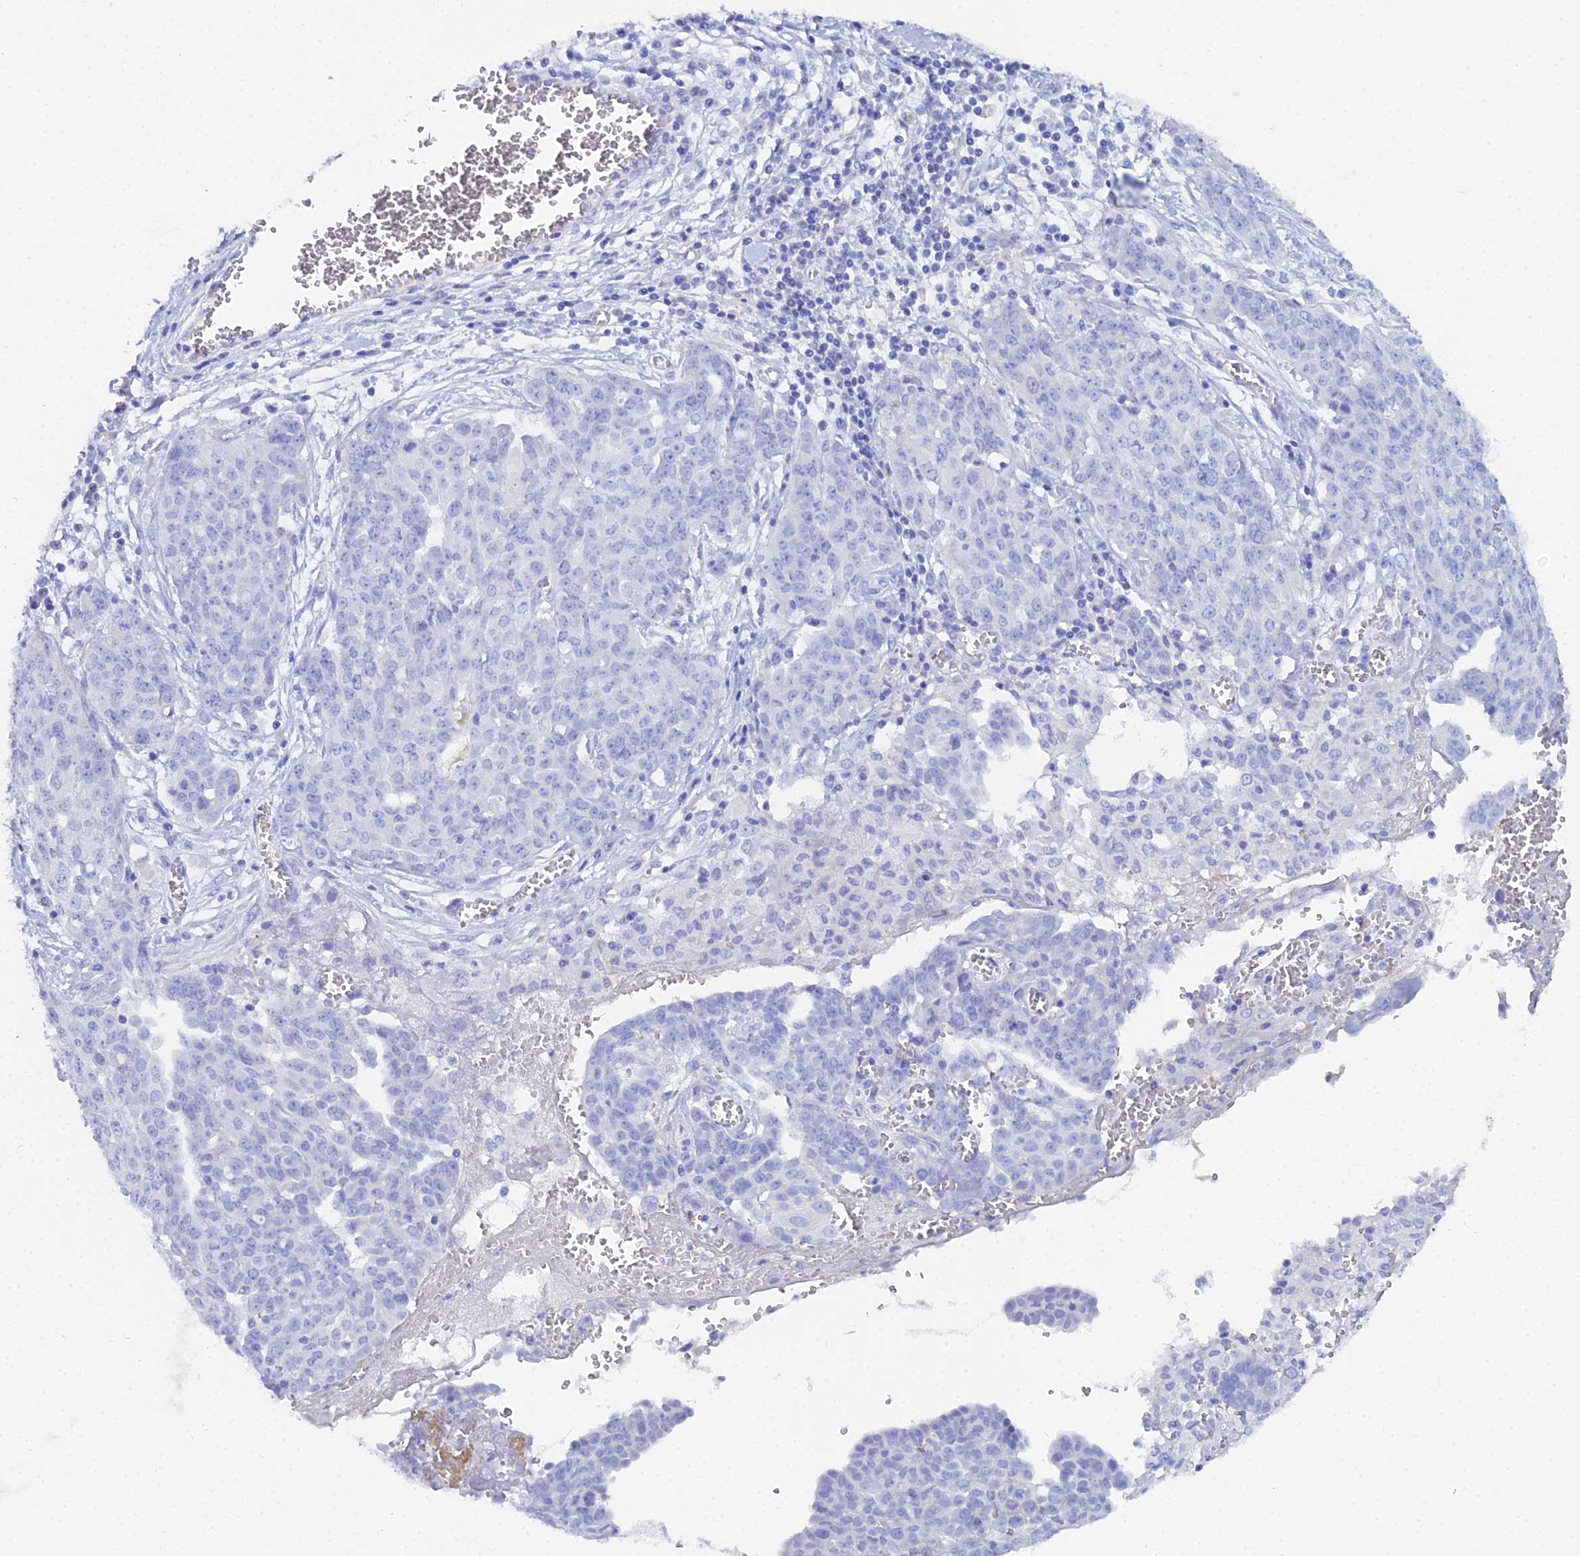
{"staining": {"intensity": "negative", "quantity": "none", "location": "none"}, "tissue": "ovarian cancer", "cell_type": "Tumor cells", "image_type": "cancer", "snomed": [{"axis": "morphology", "description": "Cystadenocarcinoma, serous, NOS"}, {"axis": "topography", "description": "Soft tissue"}, {"axis": "topography", "description": "Ovary"}], "caption": "IHC micrograph of neoplastic tissue: human serous cystadenocarcinoma (ovarian) stained with DAB exhibits no significant protein staining in tumor cells.", "gene": "CELA3A", "patient": {"sex": "female", "age": 57}}